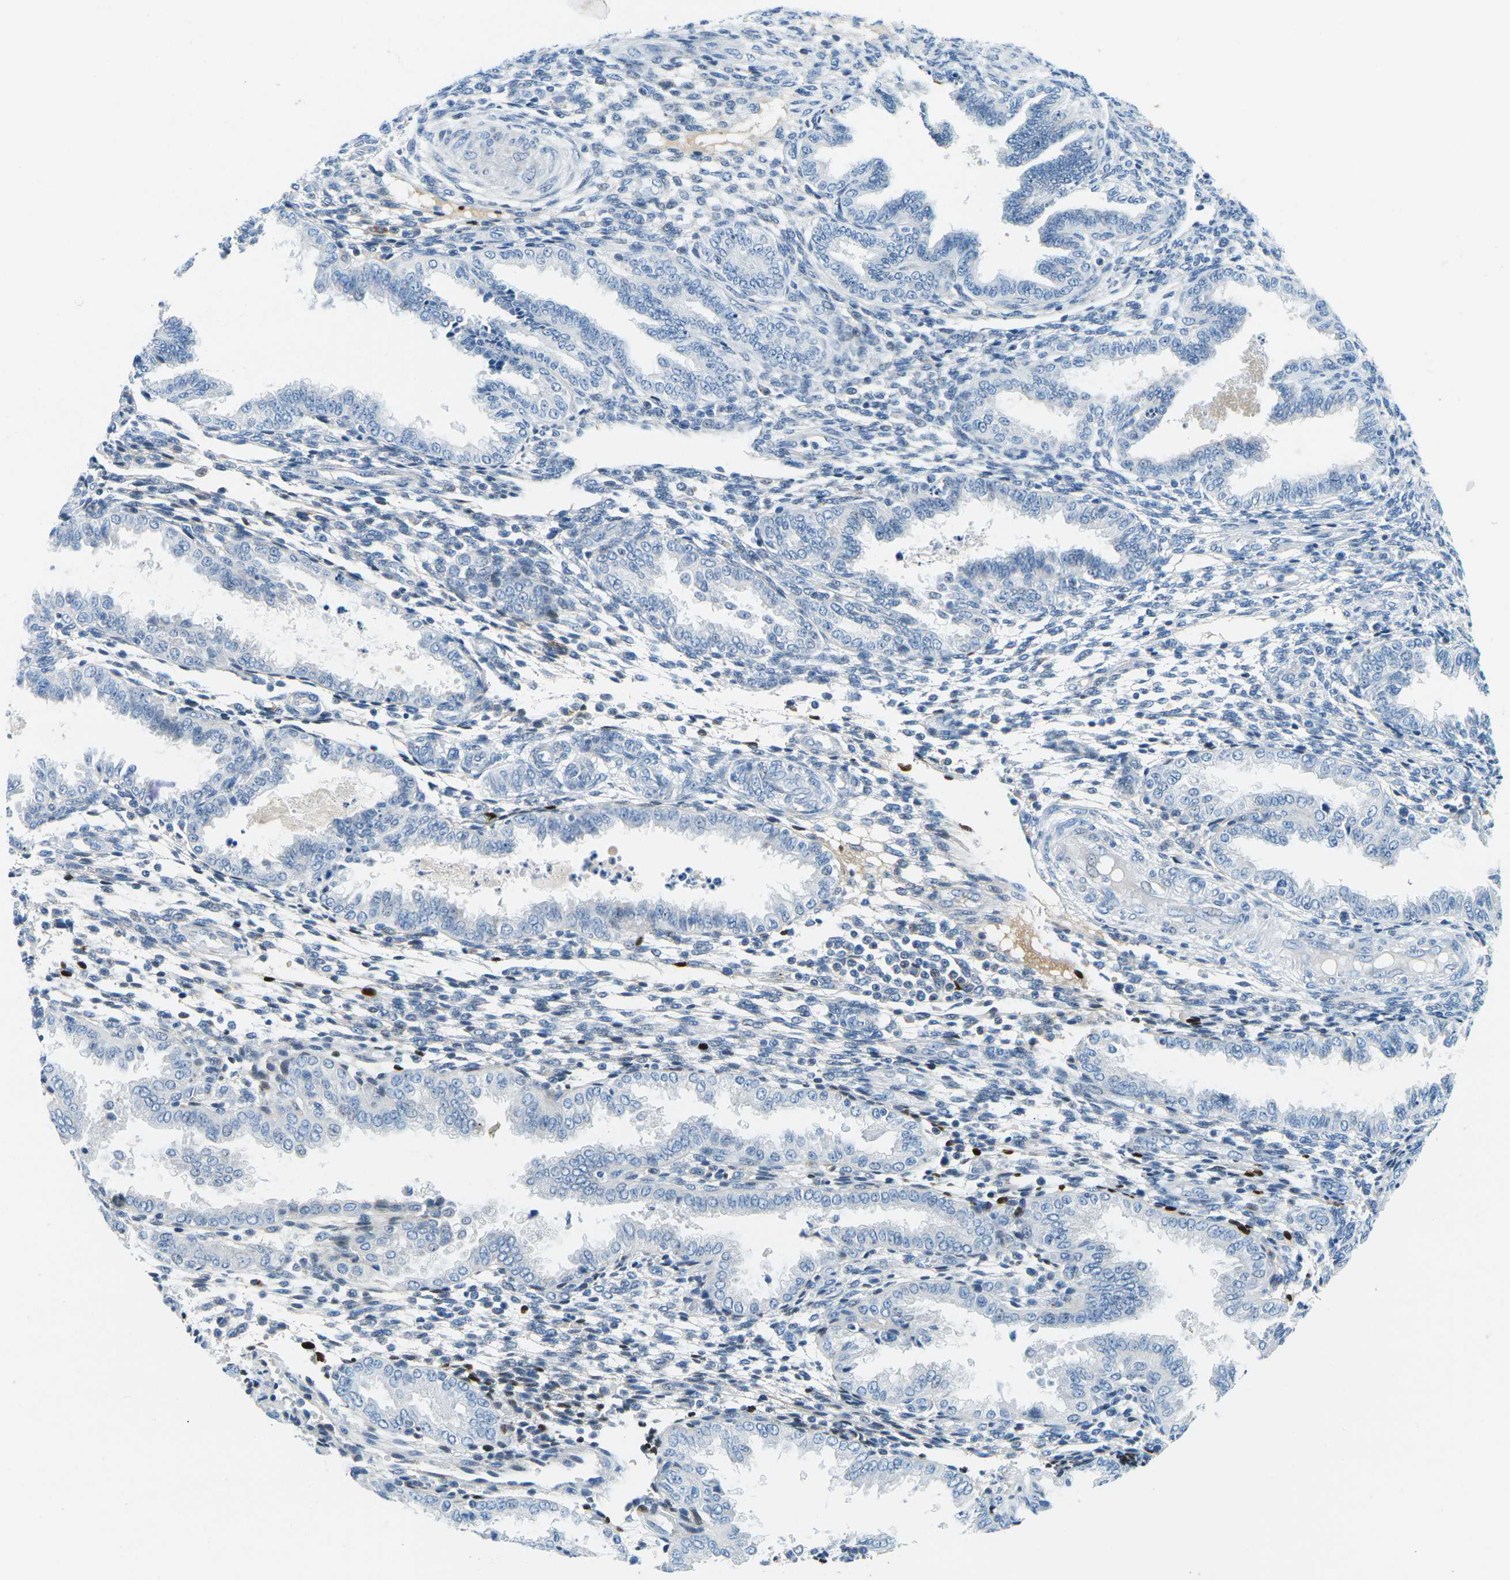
{"staining": {"intensity": "negative", "quantity": "none", "location": "none"}, "tissue": "endometrium", "cell_type": "Cells in endometrial stroma", "image_type": "normal", "snomed": [{"axis": "morphology", "description": "Normal tissue, NOS"}, {"axis": "topography", "description": "Endometrium"}], "caption": "Endometrium stained for a protein using immunohistochemistry demonstrates no positivity cells in endometrial stroma.", "gene": "CFB", "patient": {"sex": "female", "age": 33}}